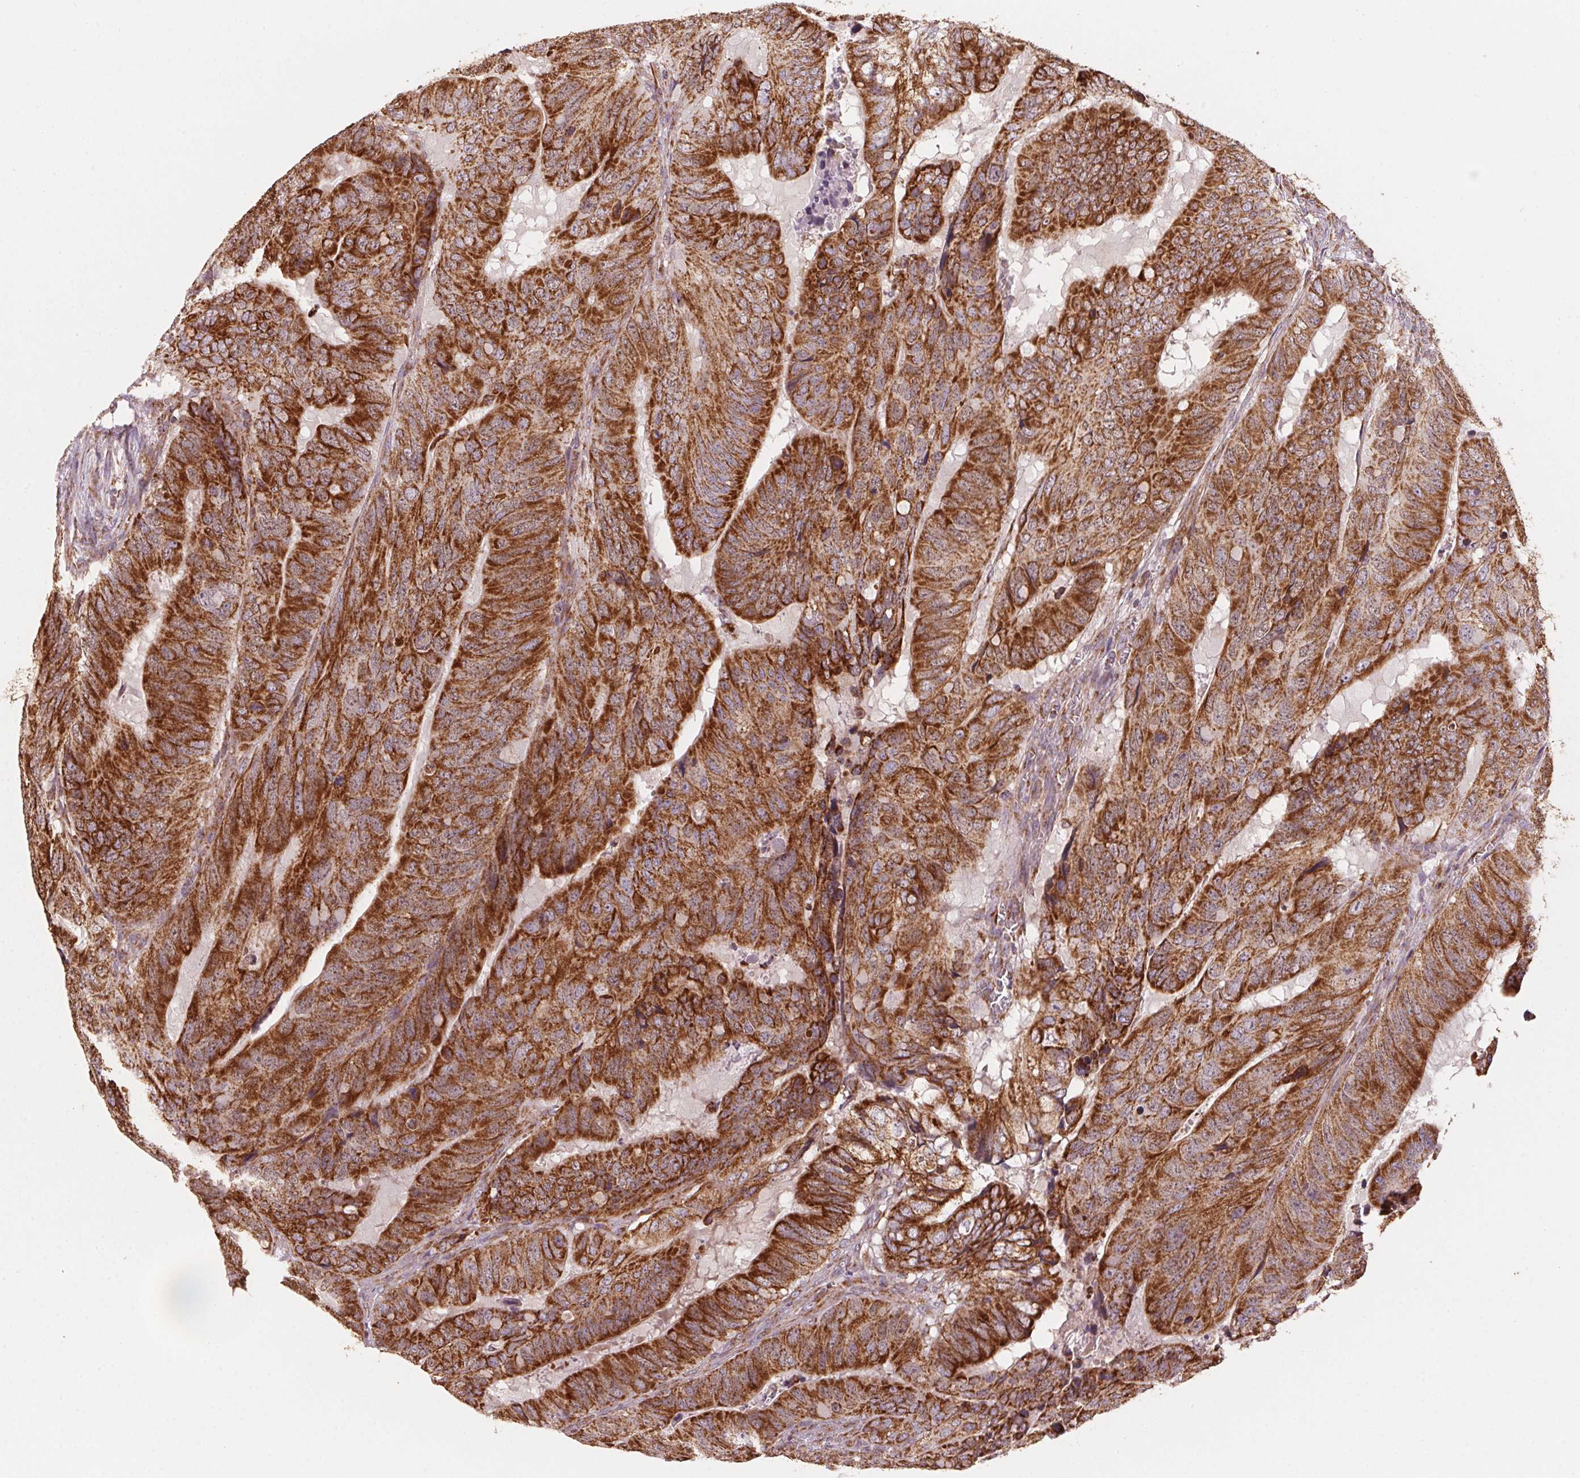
{"staining": {"intensity": "strong", "quantity": ">75%", "location": "cytoplasmic/membranous"}, "tissue": "colorectal cancer", "cell_type": "Tumor cells", "image_type": "cancer", "snomed": [{"axis": "morphology", "description": "Adenocarcinoma, NOS"}, {"axis": "topography", "description": "Colon"}], "caption": "Adenocarcinoma (colorectal) stained for a protein (brown) exhibits strong cytoplasmic/membranous positive expression in approximately >75% of tumor cells.", "gene": "TOMM70", "patient": {"sex": "male", "age": 79}}